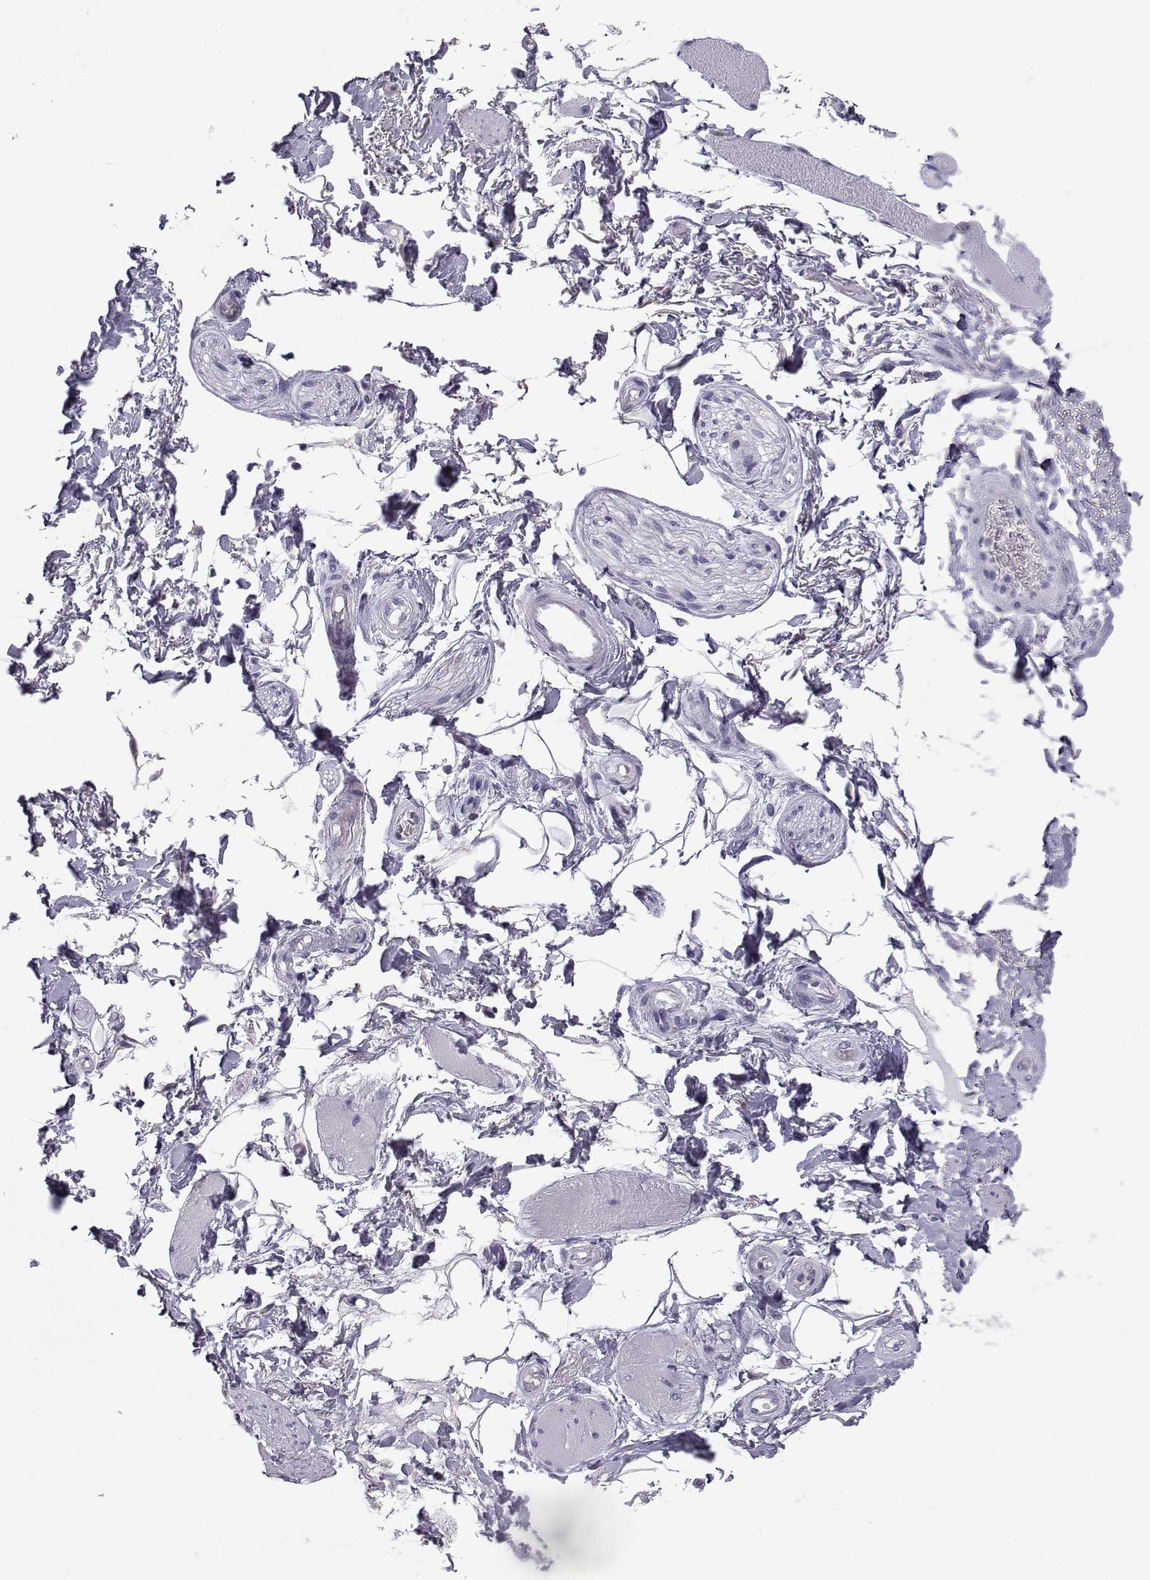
{"staining": {"intensity": "negative", "quantity": "none", "location": "none"}, "tissue": "soft tissue", "cell_type": "Fibroblasts", "image_type": "normal", "snomed": [{"axis": "morphology", "description": "Normal tissue, NOS"}, {"axis": "topography", "description": "Skeletal muscle"}, {"axis": "topography", "description": "Anal"}, {"axis": "topography", "description": "Peripheral nerve tissue"}], "caption": "Soft tissue stained for a protein using immunohistochemistry (IHC) shows no expression fibroblasts.", "gene": "RNASE12", "patient": {"sex": "male", "age": 53}}